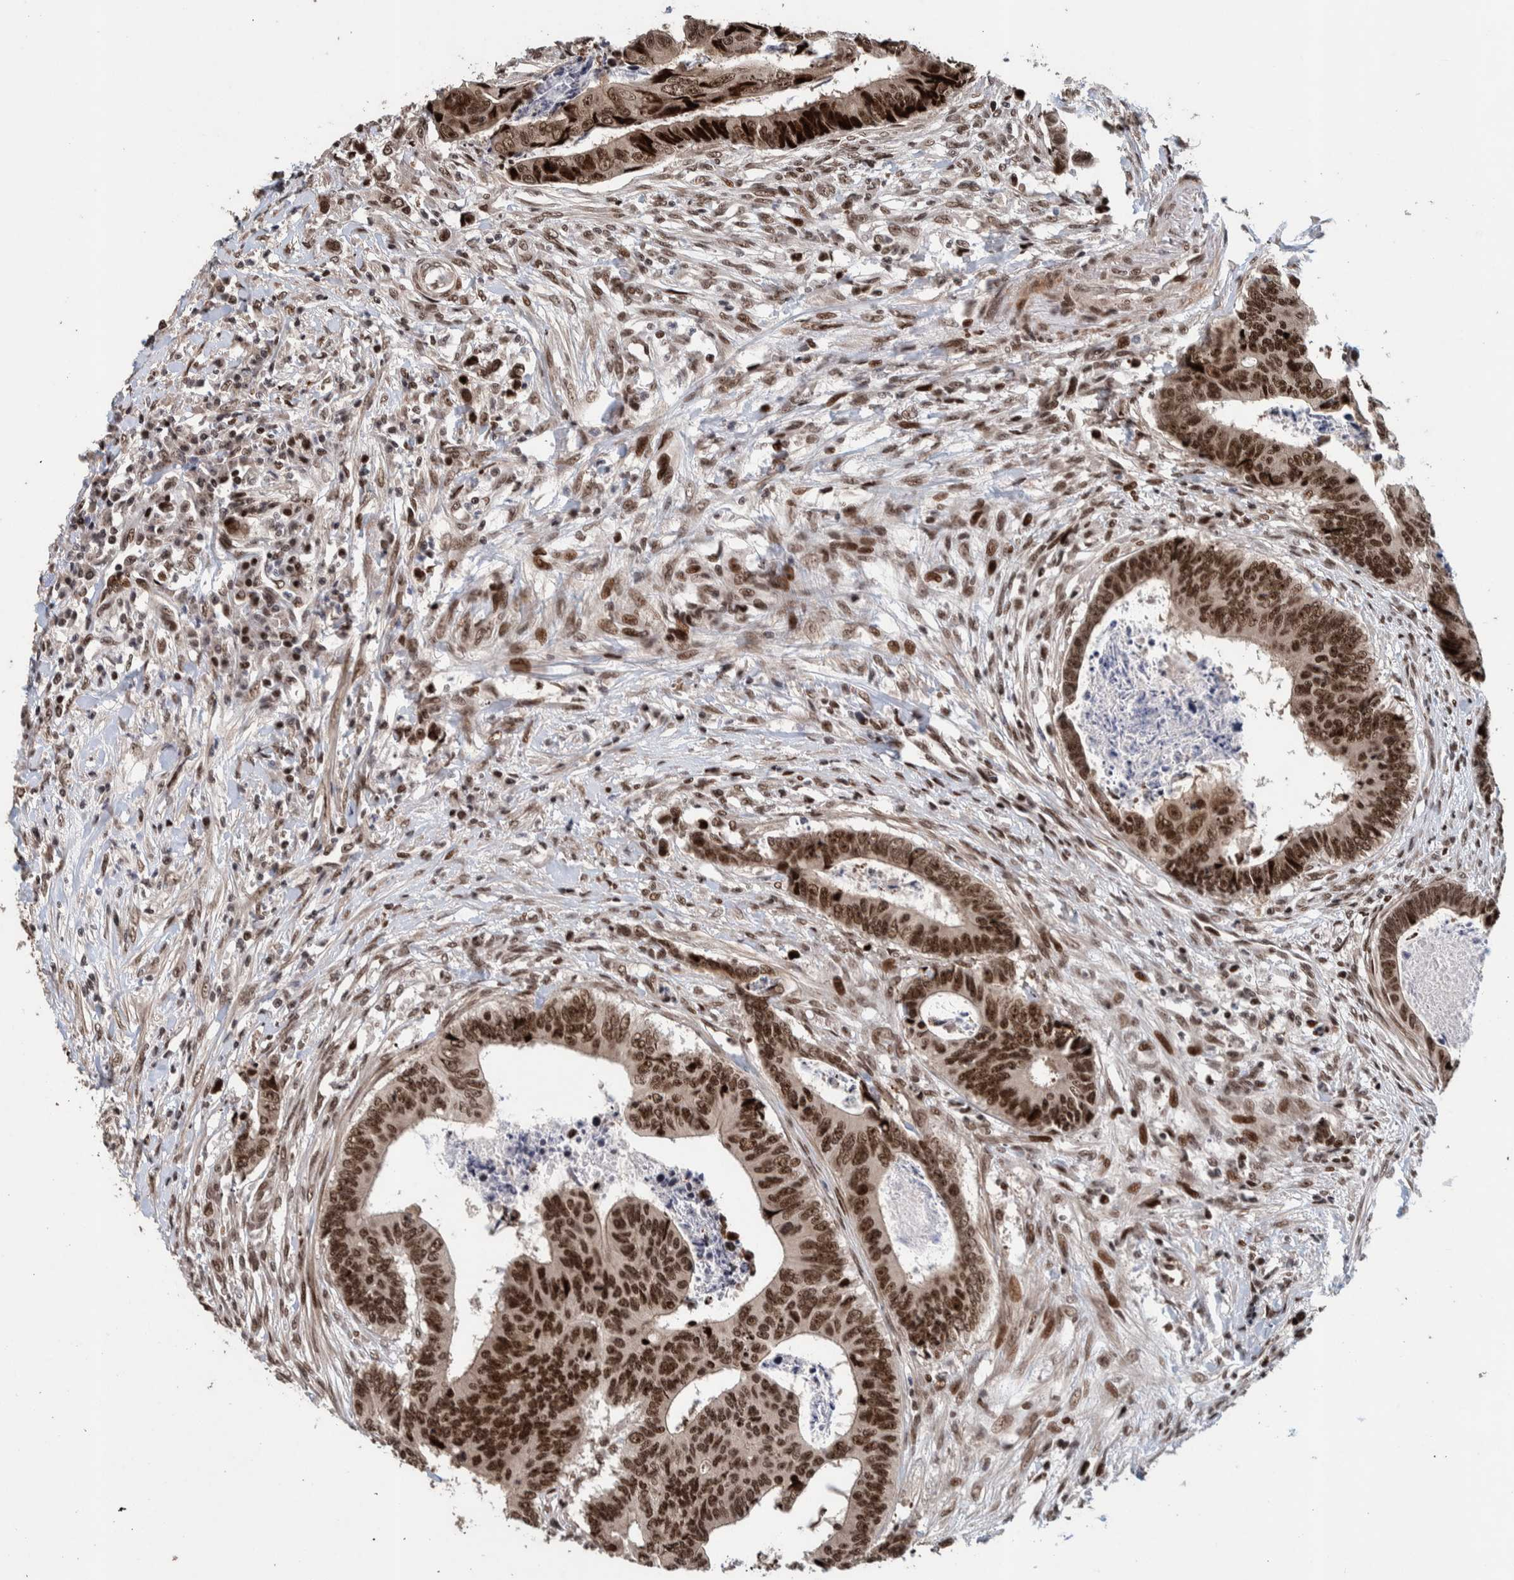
{"staining": {"intensity": "strong", "quantity": ">75%", "location": "nuclear"}, "tissue": "colorectal cancer", "cell_type": "Tumor cells", "image_type": "cancer", "snomed": [{"axis": "morphology", "description": "Adenocarcinoma, NOS"}, {"axis": "topography", "description": "Rectum"}], "caption": "Immunohistochemistry histopathology image of human colorectal cancer stained for a protein (brown), which reveals high levels of strong nuclear expression in approximately >75% of tumor cells.", "gene": "CHD4", "patient": {"sex": "male", "age": 84}}